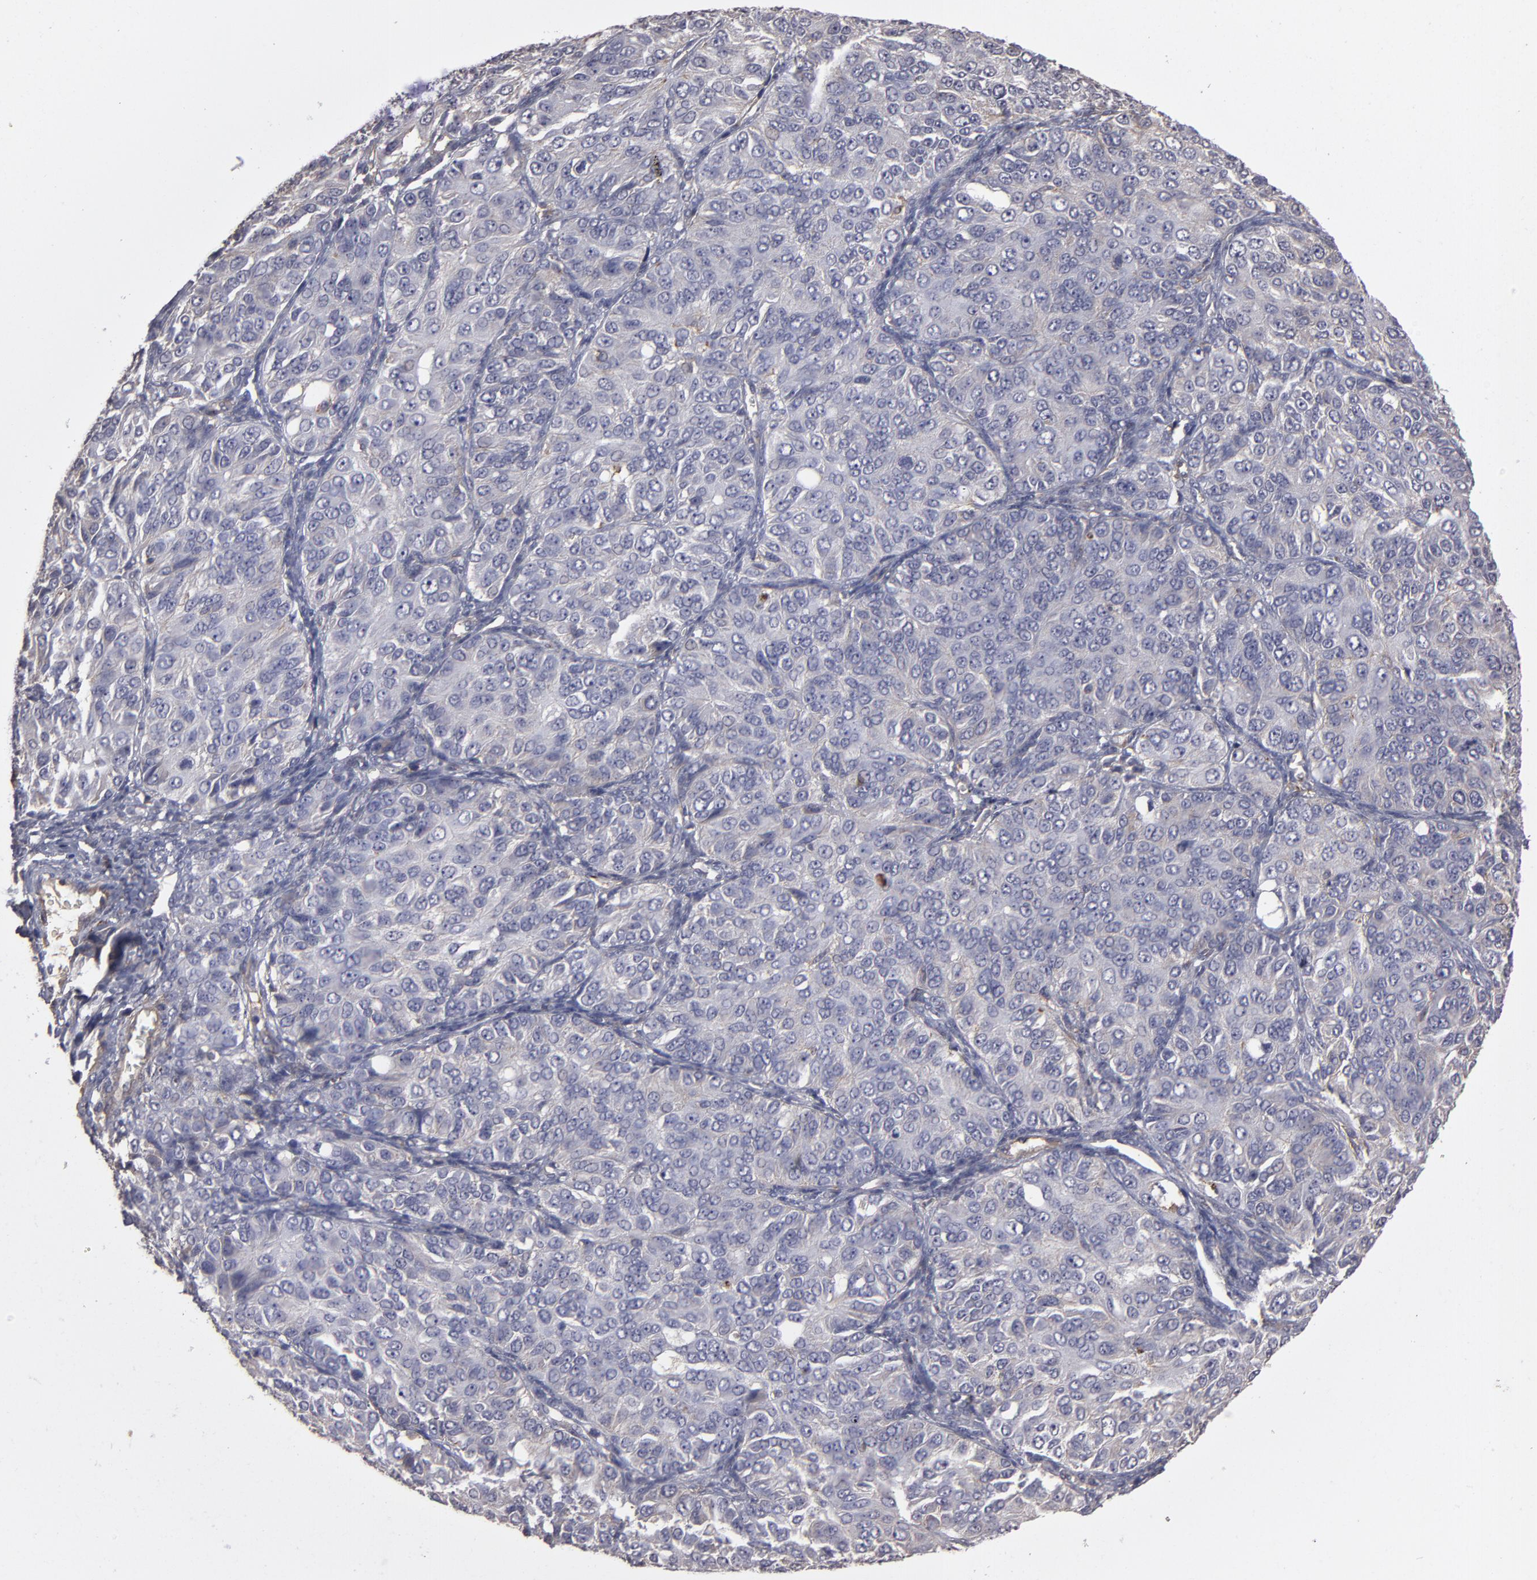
{"staining": {"intensity": "negative", "quantity": "none", "location": "none"}, "tissue": "ovarian cancer", "cell_type": "Tumor cells", "image_type": "cancer", "snomed": [{"axis": "morphology", "description": "Carcinoma, endometroid"}, {"axis": "topography", "description": "Ovary"}], "caption": "Image shows no significant protein expression in tumor cells of ovarian cancer (endometroid carcinoma). (DAB immunohistochemistry (IHC), high magnification).", "gene": "ITGB5", "patient": {"sex": "female", "age": 51}}